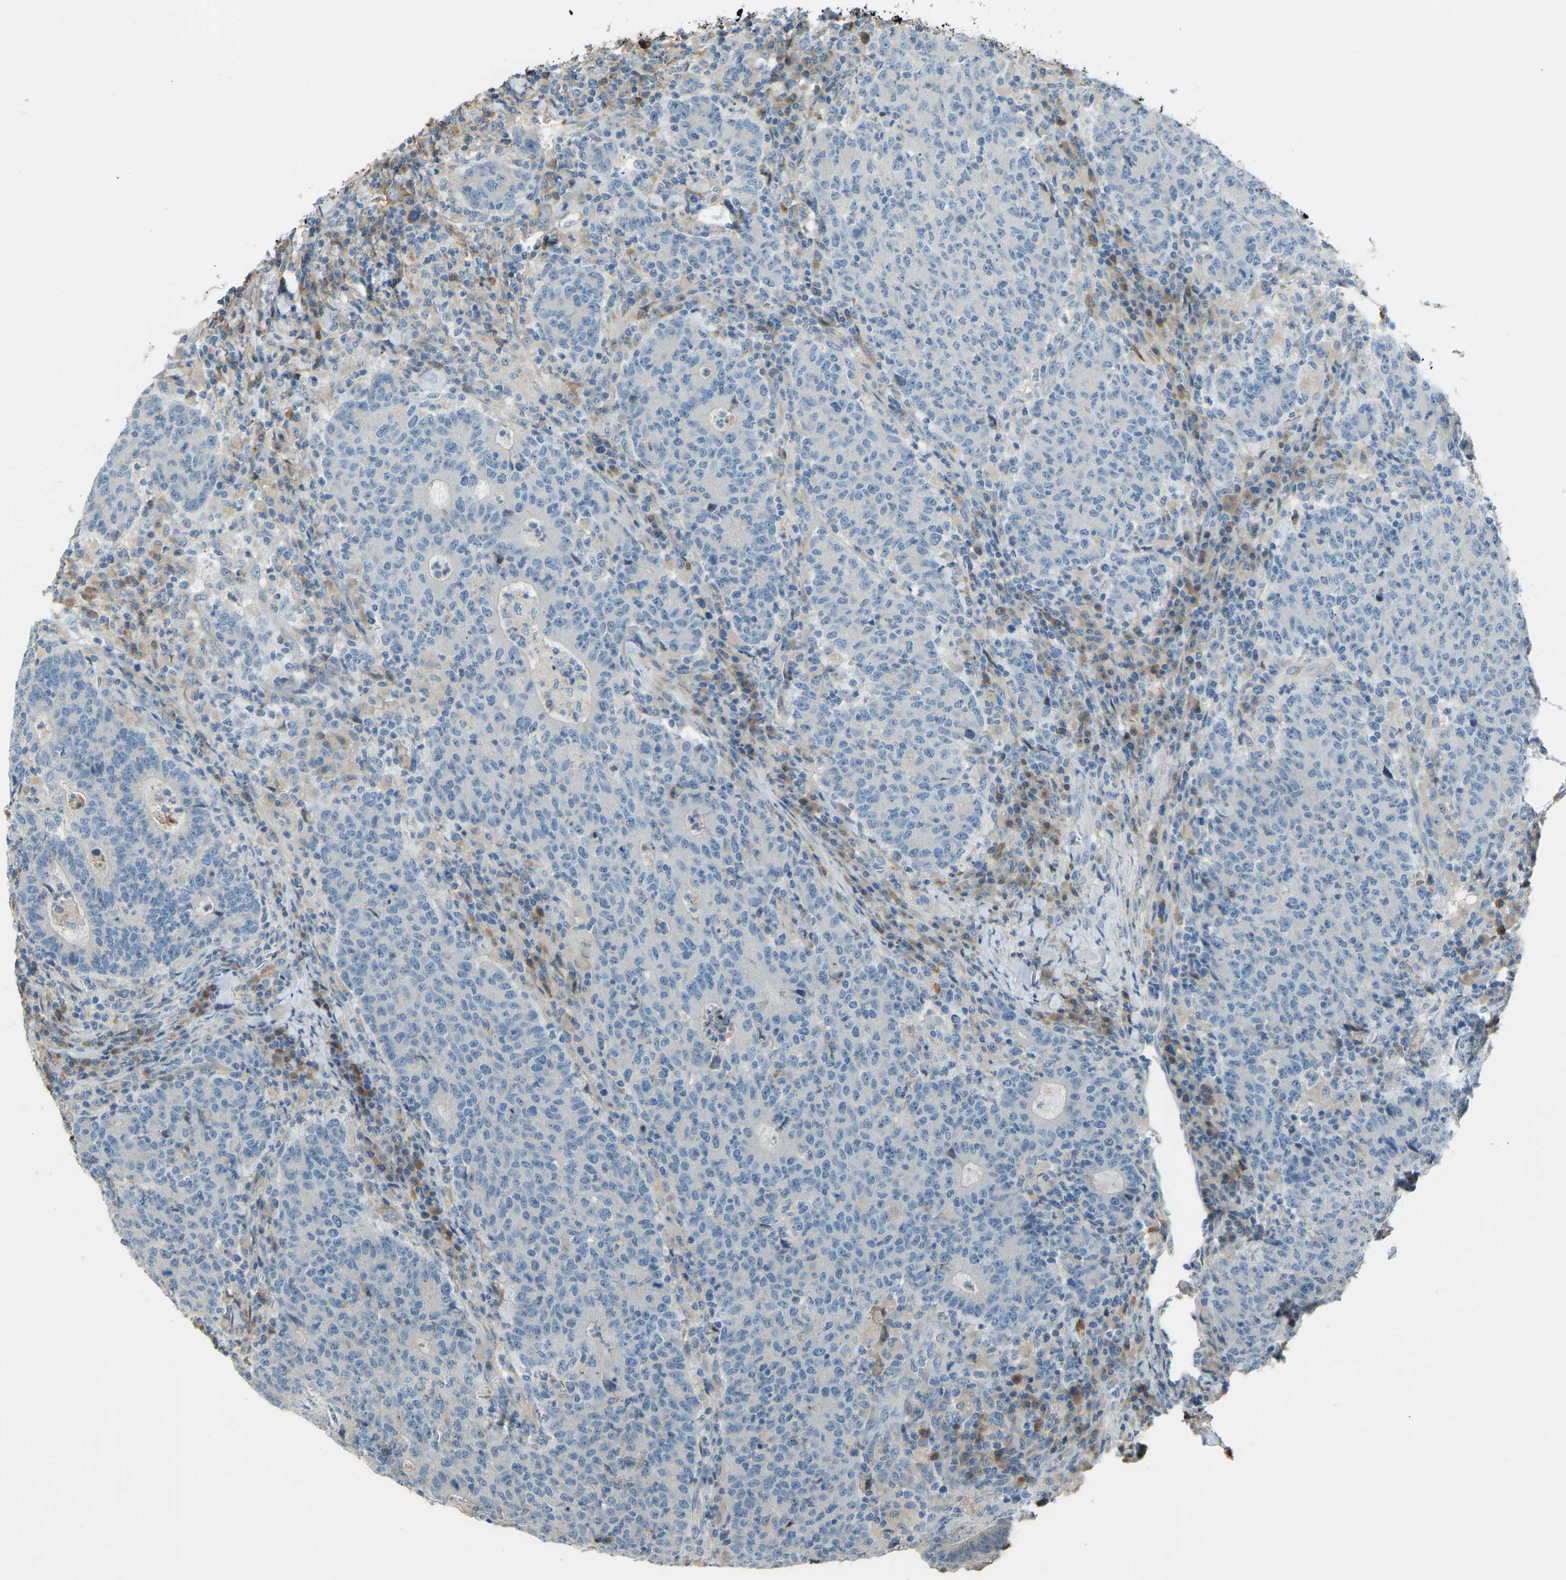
{"staining": {"intensity": "negative", "quantity": "none", "location": "none"}, "tissue": "colorectal cancer", "cell_type": "Tumor cells", "image_type": "cancer", "snomed": [{"axis": "morphology", "description": "Adenocarcinoma, NOS"}, {"axis": "topography", "description": "Colon"}], "caption": "Histopathology image shows no protein expression in tumor cells of colorectal cancer tissue.", "gene": "FBLN2", "patient": {"sex": "female", "age": 75}}